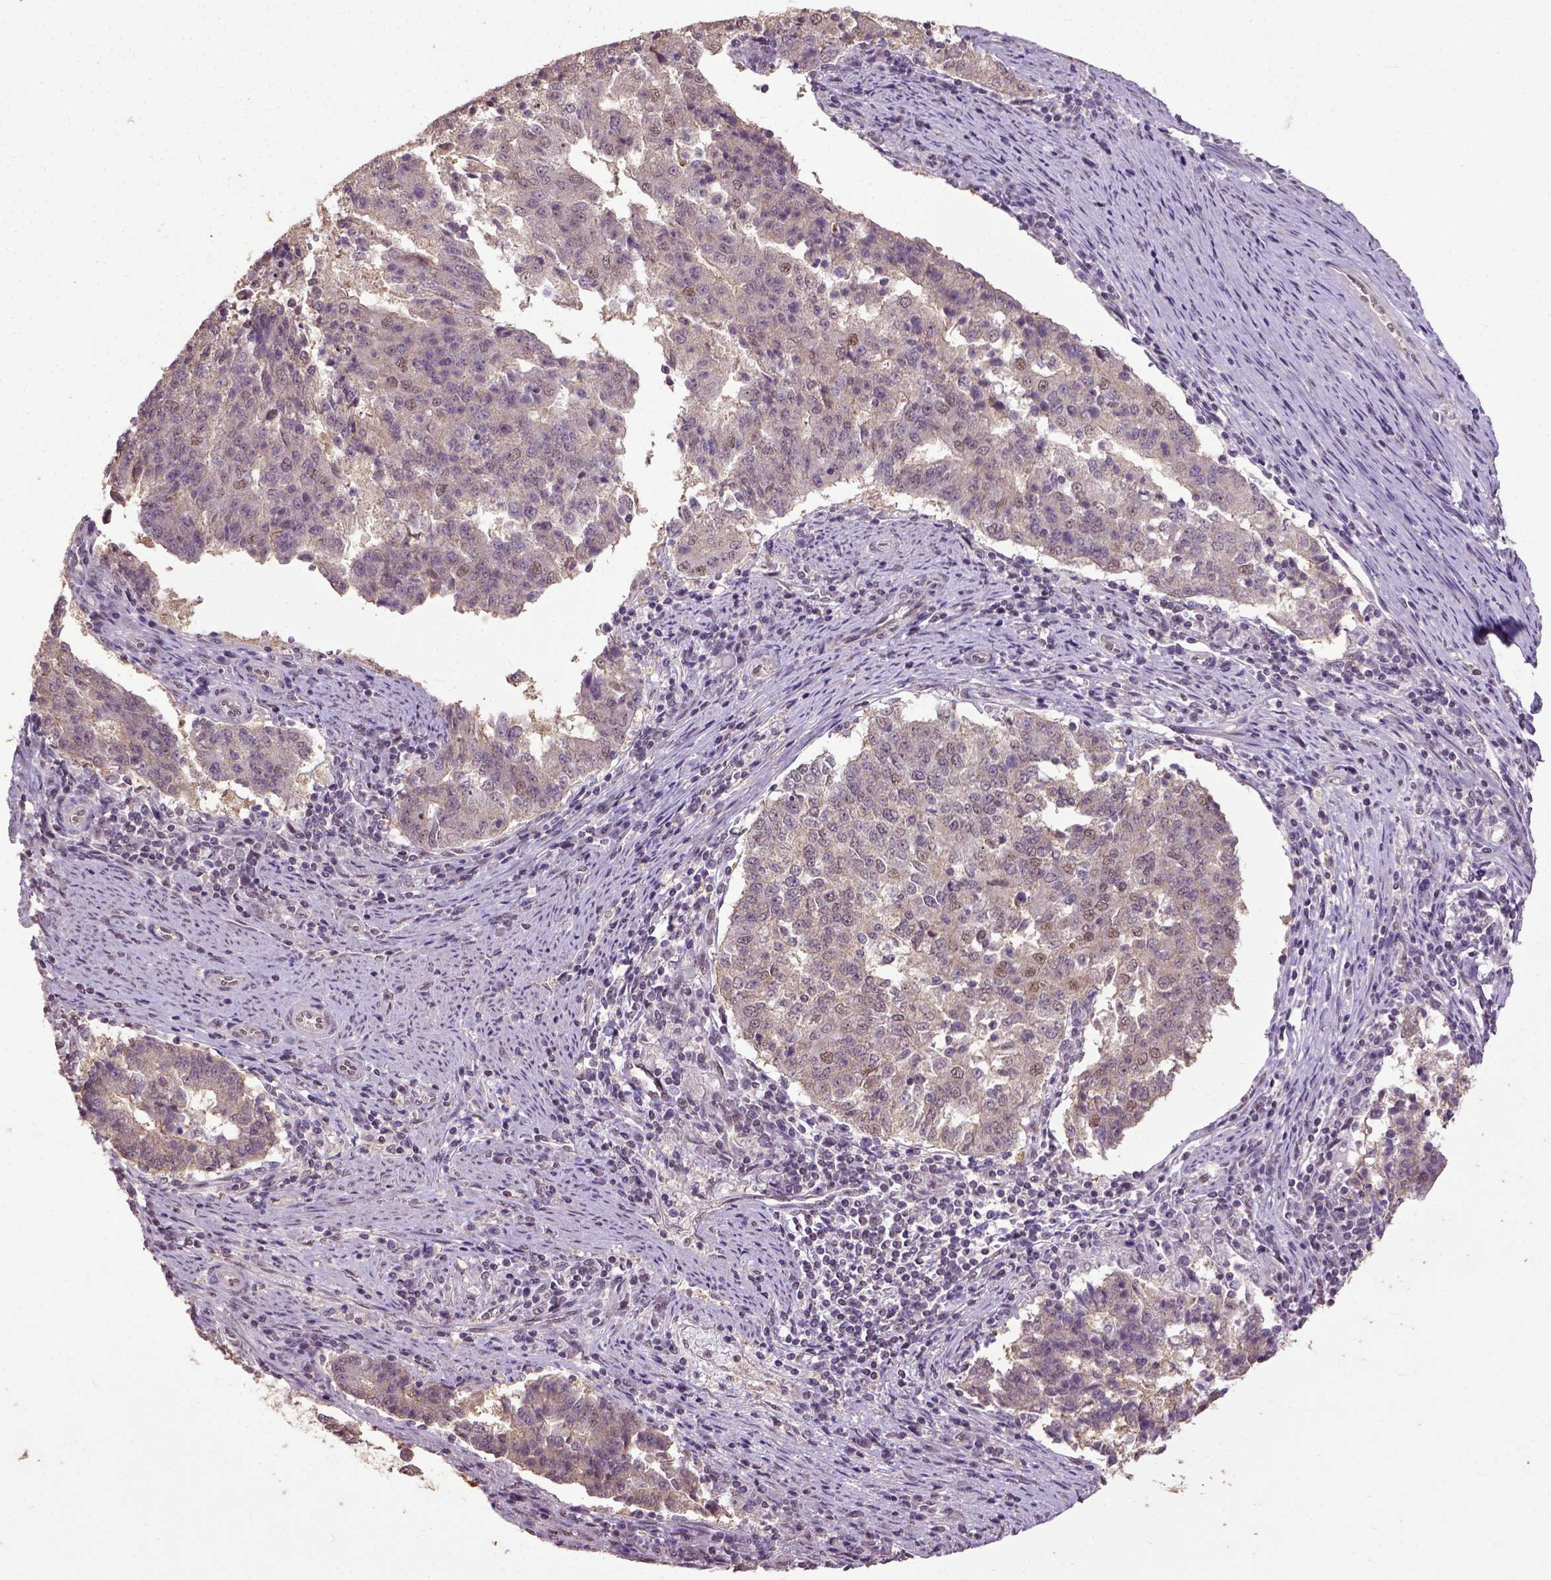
{"staining": {"intensity": "moderate", "quantity": "<25%", "location": "nuclear"}, "tissue": "endometrial cancer", "cell_type": "Tumor cells", "image_type": "cancer", "snomed": [{"axis": "morphology", "description": "Adenocarcinoma, NOS"}, {"axis": "topography", "description": "Endometrium"}], "caption": "The photomicrograph exhibits staining of endometrial cancer, revealing moderate nuclear protein positivity (brown color) within tumor cells.", "gene": "UBA3", "patient": {"sex": "female", "age": 82}}